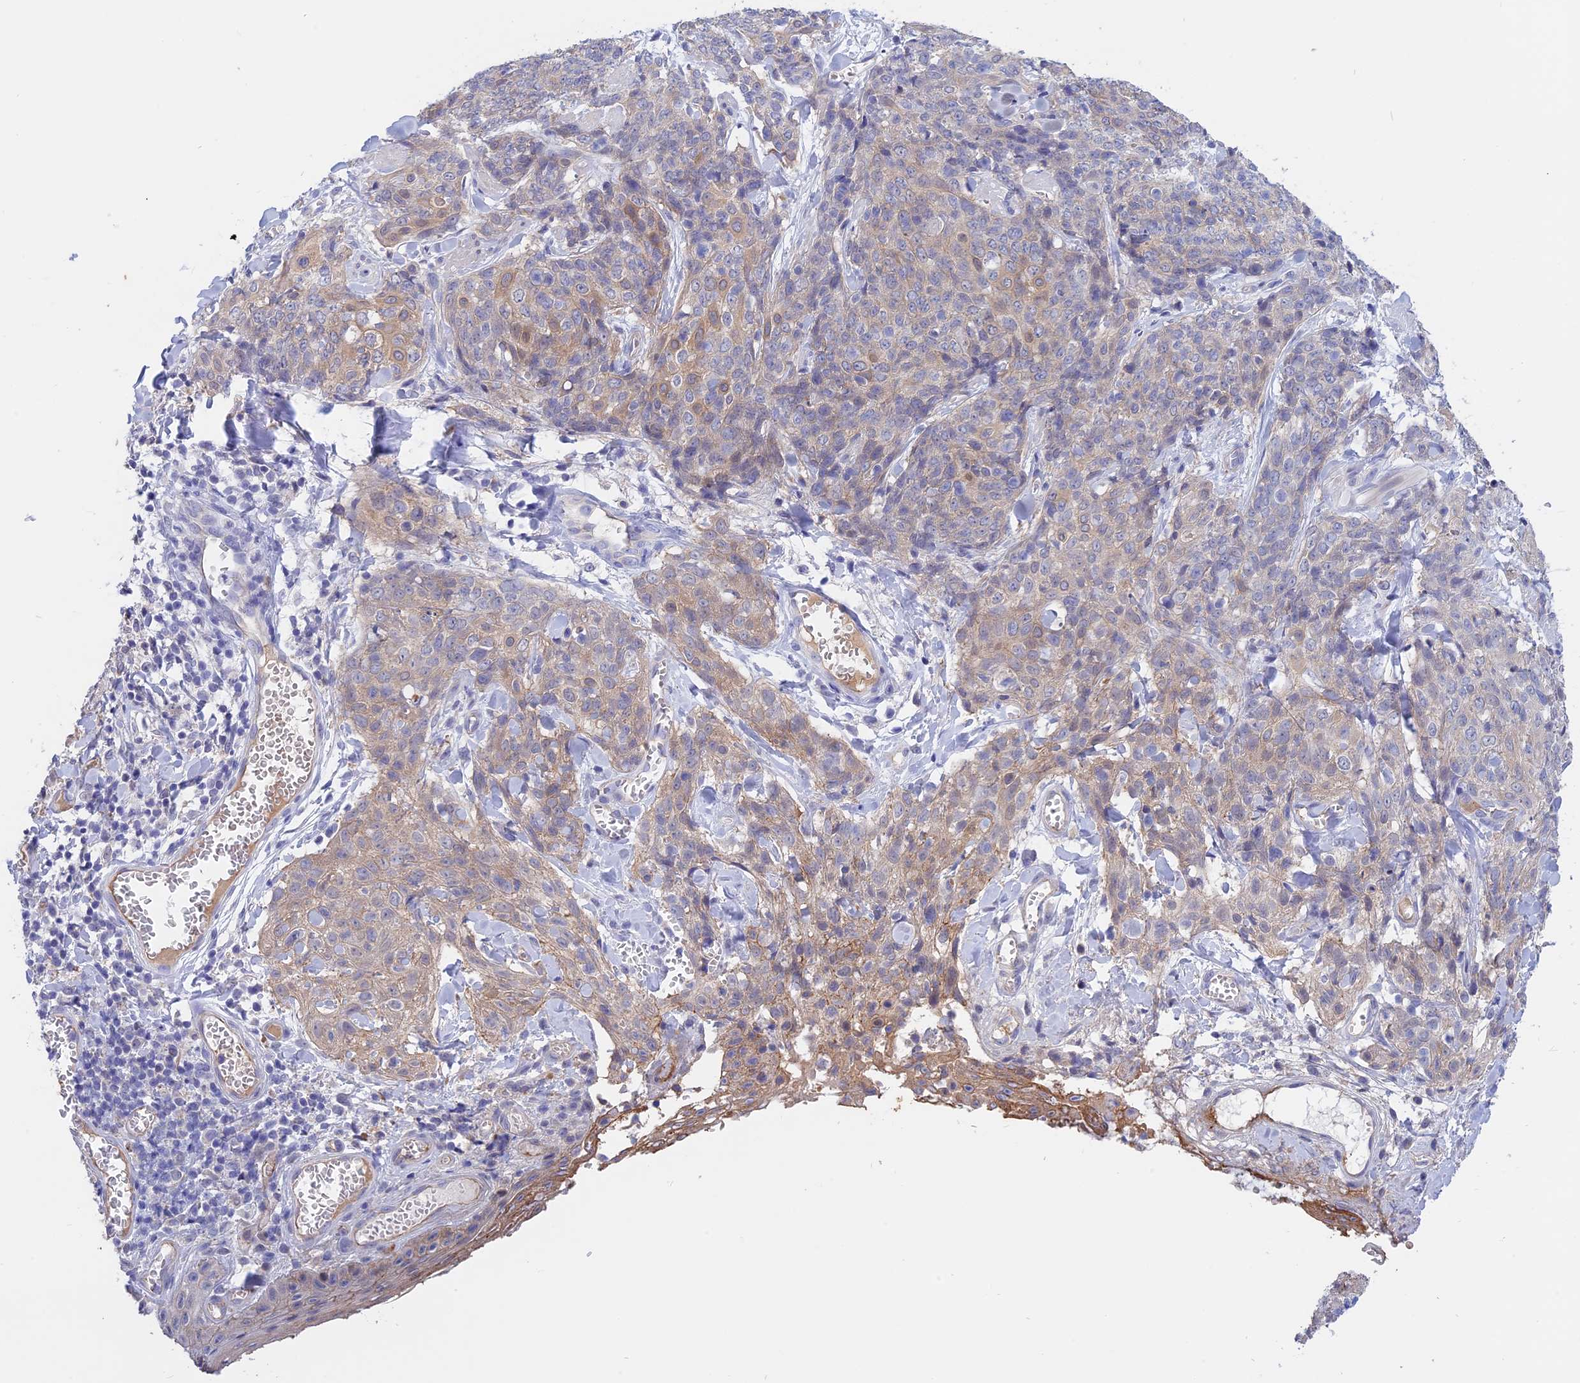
{"staining": {"intensity": "moderate", "quantity": "<25%", "location": "cytoplasmic/membranous"}, "tissue": "skin cancer", "cell_type": "Tumor cells", "image_type": "cancer", "snomed": [{"axis": "morphology", "description": "Squamous cell carcinoma, NOS"}, {"axis": "topography", "description": "Skin"}, {"axis": "topography", "description": "Vulva"}], "caption": "Skin squamous cell carcinoma stained for a protein (brown) displays moderate cytoplasmic/membranous positive positivity in approximately <25% of tumor cells.", "gene": "GK5", "patient": {"sex": "female", "age": 85}}